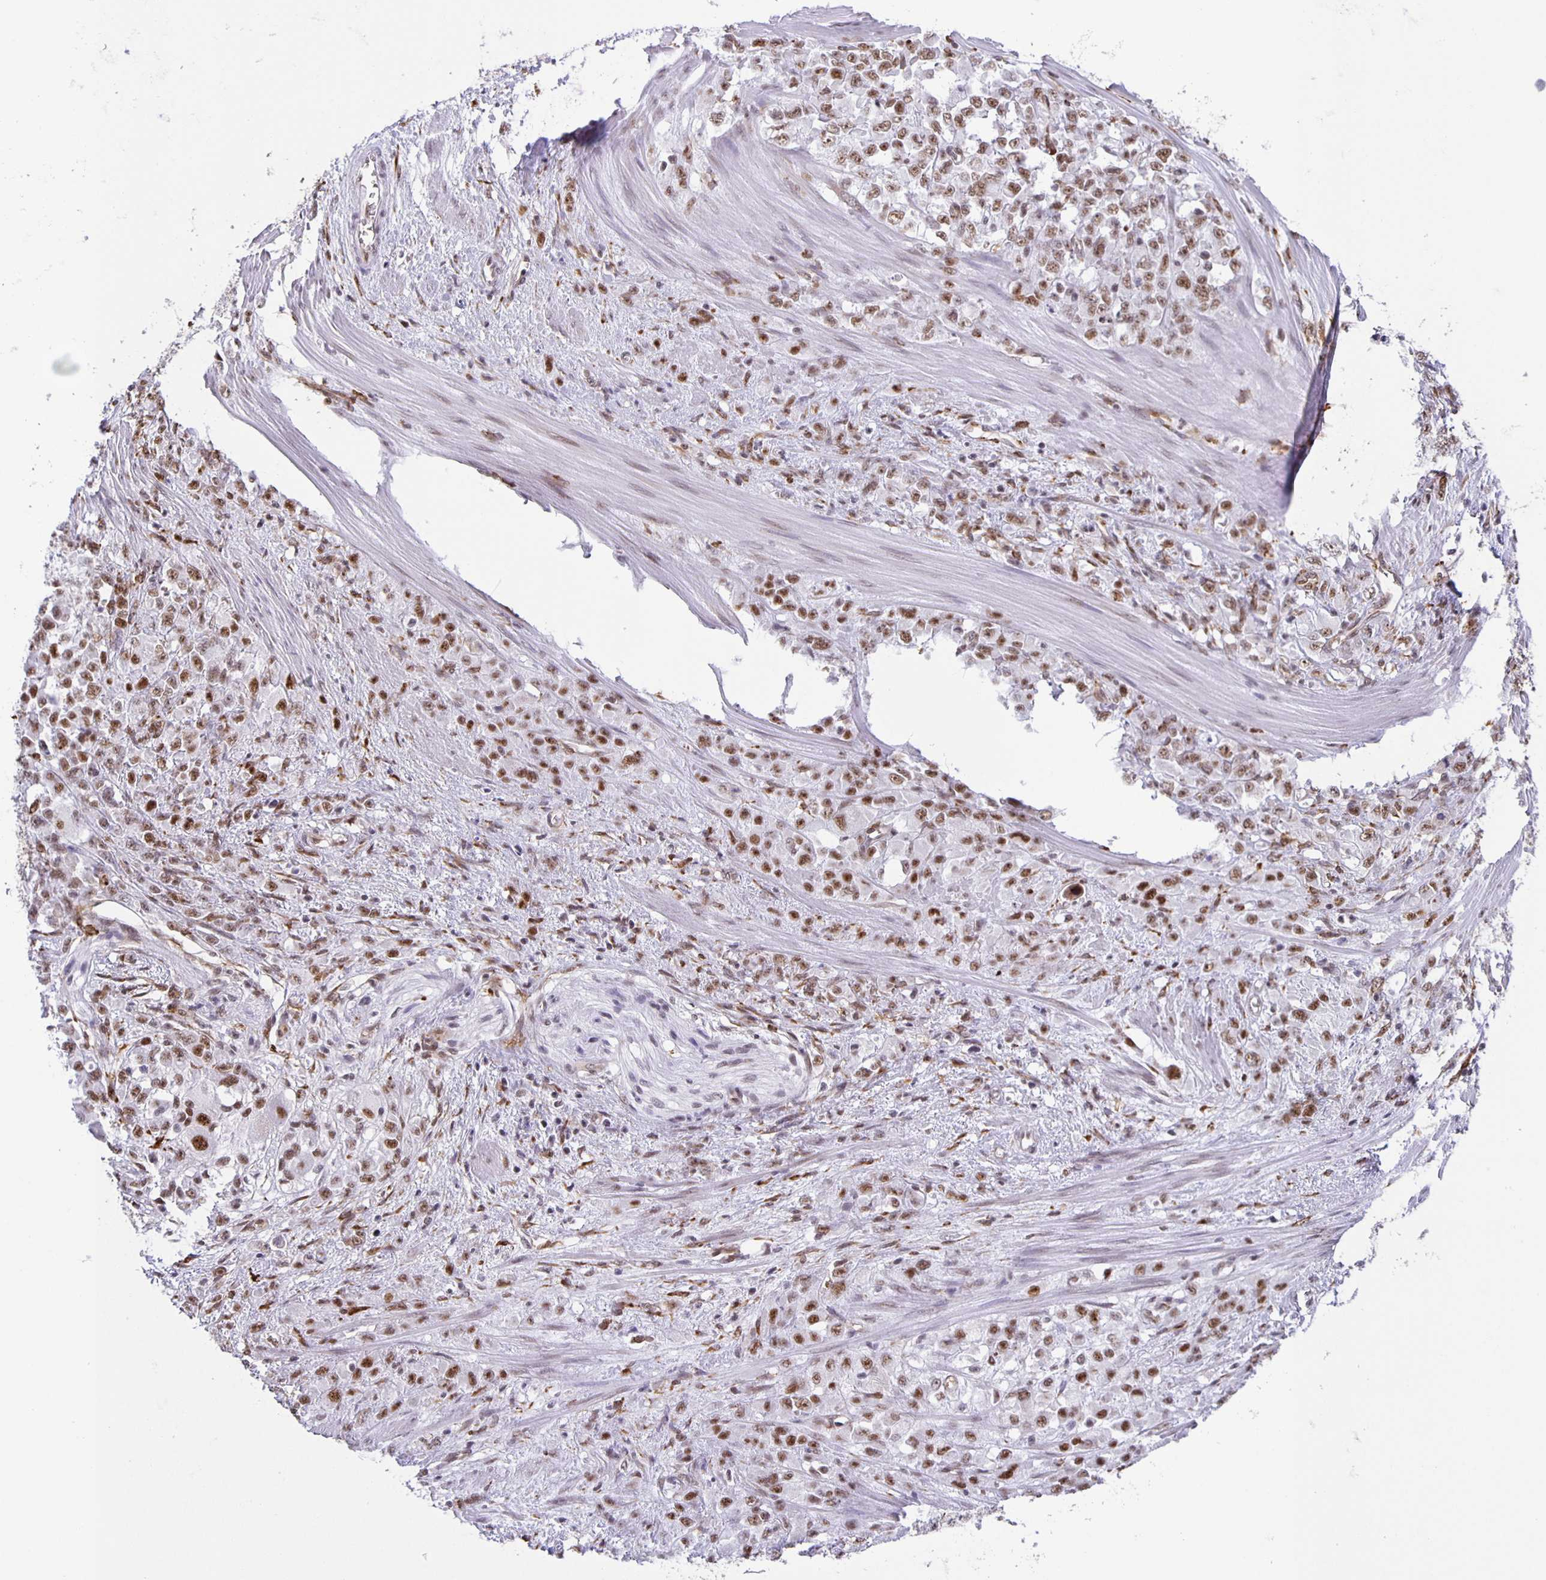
{"staining": {"intensity": "moderate", "quantity": ">75%", "location": "nuclear"}, "tissue": "stomach cancer", "cell_type": "Tumor cells", "image_type": "cancer", "snomed": [{"axis": "morphology", "description": "Adenocarcinoma, NOS"}, {"axis": "topography", "description": "Stomach"}], "caption": "Stomach cancer (adenocarcinoma) stained for a protein exhibits moderate nuclear positivity in tumor cells.", "gene": "ZRANB2", "patient": {"sex": "female", "age": 76}}